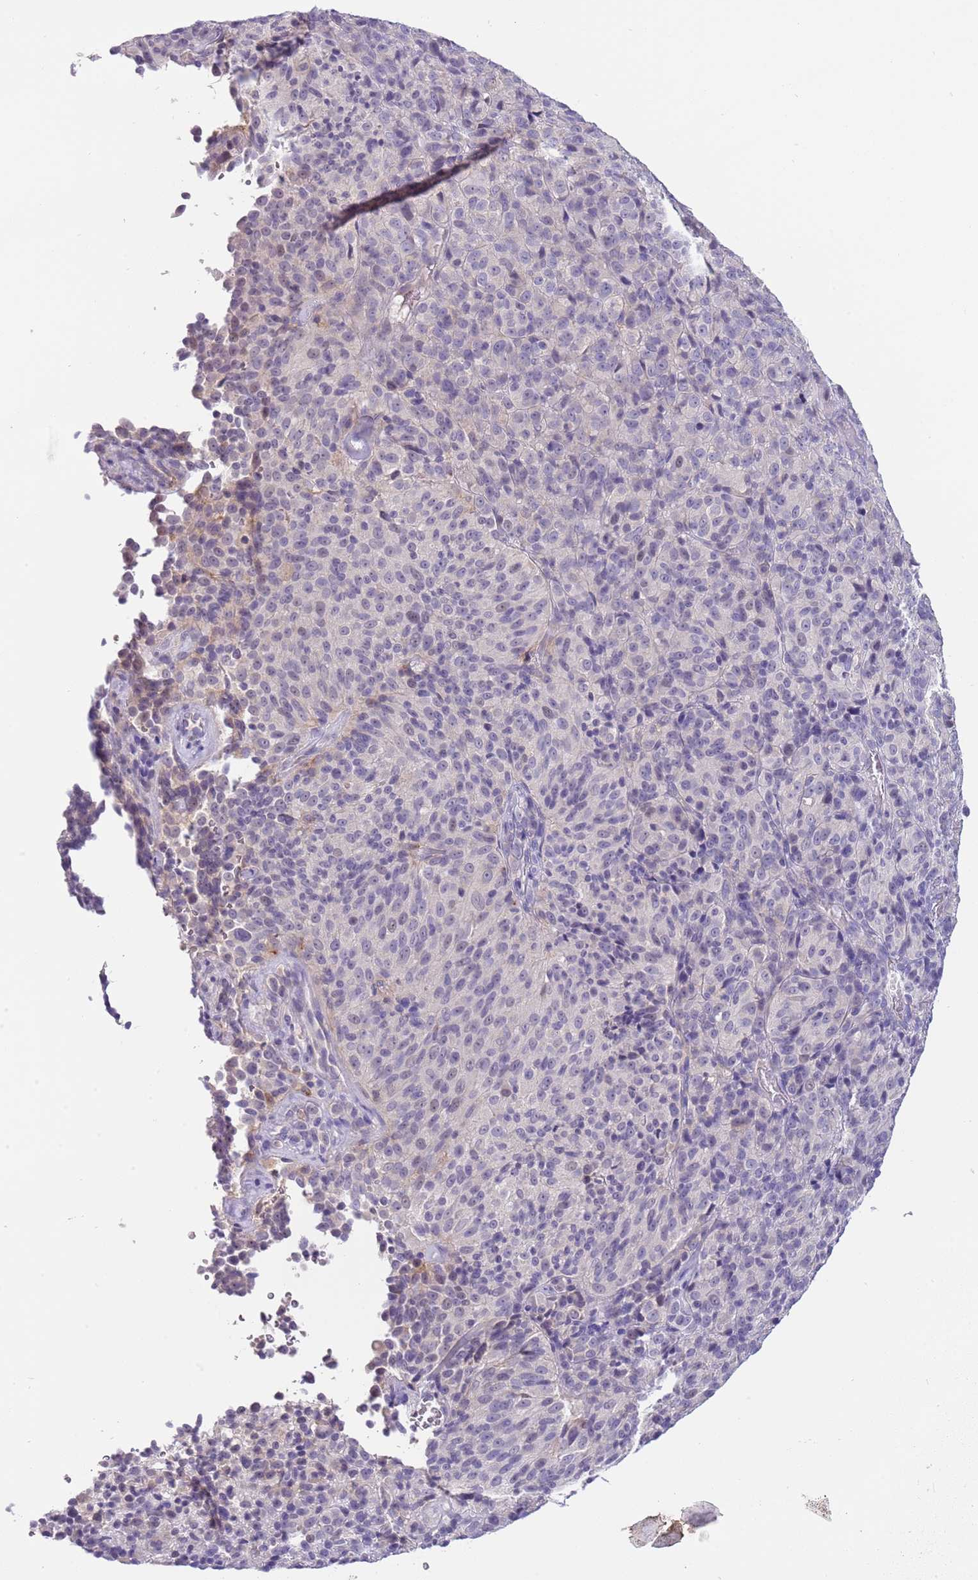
{"staining": {"intensity": "negative", "quantity": "none", "location": "none"}, "tissue": "melanoma", "cell_type": "Tumor cells", "image_type": "cancer", "snomed": [{"axis": "morphology", "description": "Malignant melanoma, Metastatic site"}, {"axis": "topography", "description": "Brain"}], "caption": "The immunohistochemistry (IHC) histopathology image has no significant expression in tumor cells of malignant melanoma (metastatic site) tissue.", "gene": "CFAP73", "patient": {"sex": "female", "age": 56}}